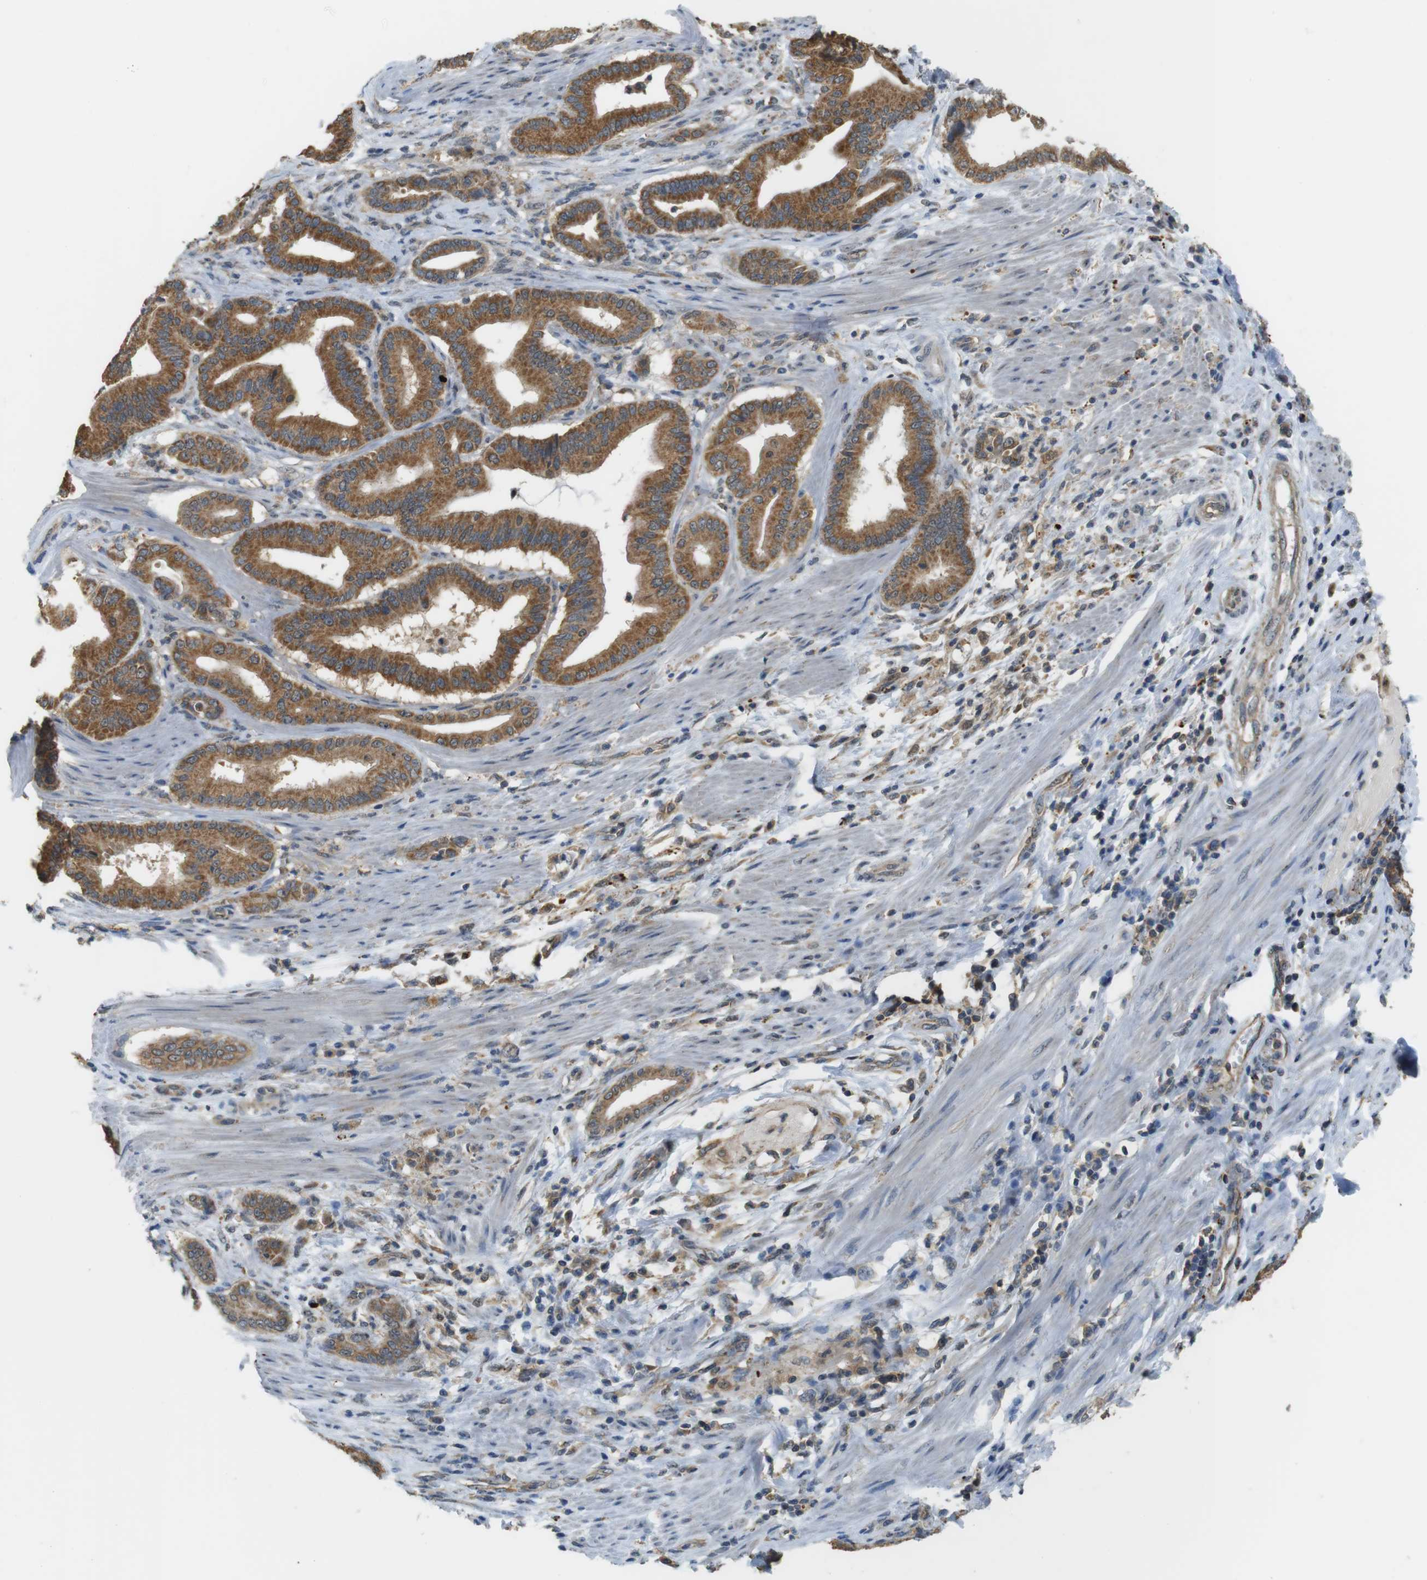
{"staining": {"intensity": "moderate", "quantity": ">75%", "location": "cytoplasmic/membranous"}, "tissue": "pancreatic cancer", "cell_type": "Tumor cells", "image_type": "cancer", "snomed": [{"axis": "morphology", "description": "Normal tissue, NOS"}, {"axis": "morphology", "description": "Adenocarcinoma, NOS"}, {"axis": "topography", "description": "Pancreas"}], "caption": "This histopathology image demonstrates IHC staining of pancreatic adenocarcinoma, with medium moderate cytoplasmic/membranous positivity in approximately >75% of tumor cells.", "gene": "BRI3BP", "patient": {"sex": "male", "age": 63}}